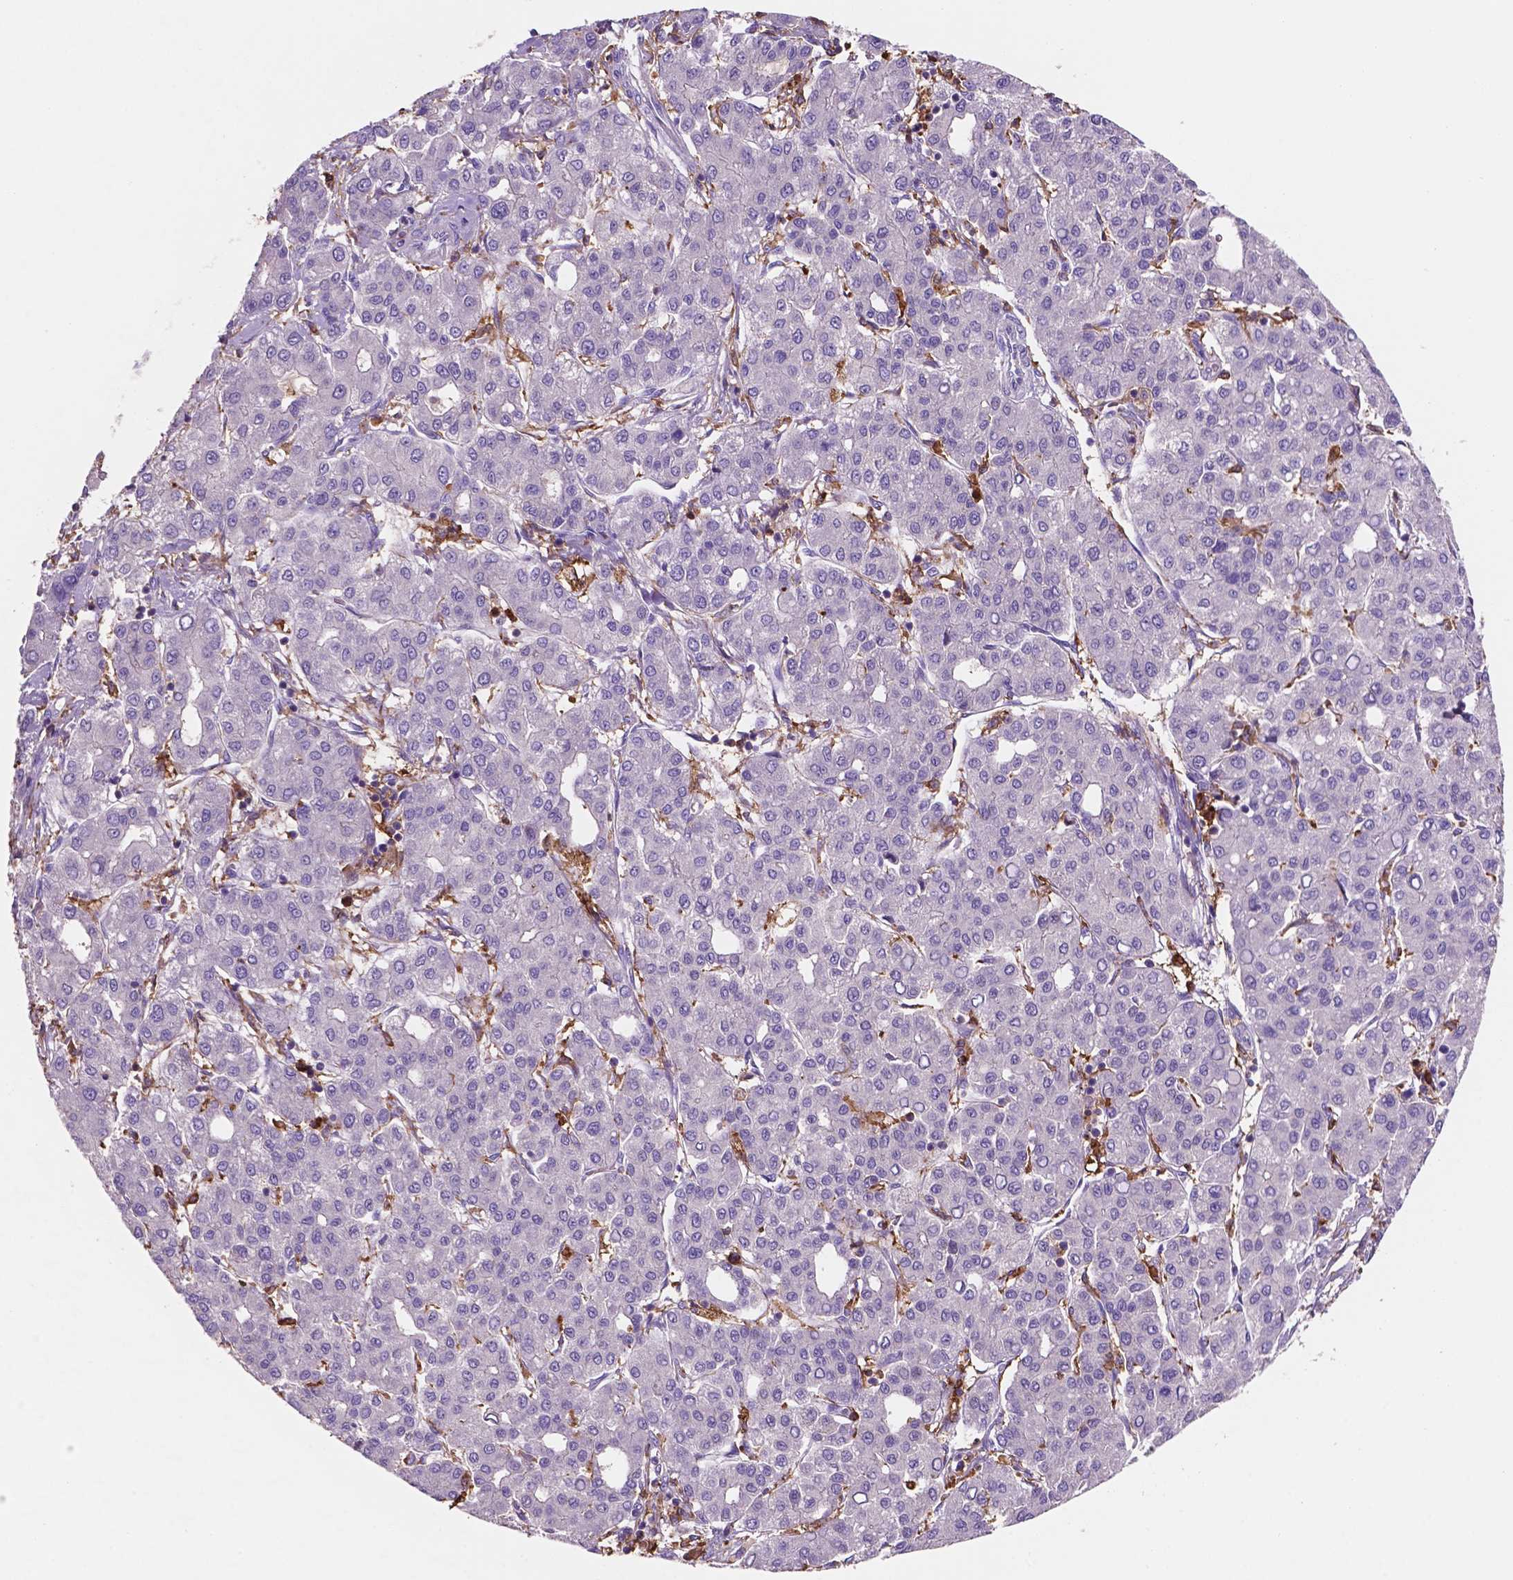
{"staining": {"intensity": "negative", "quantity": "none", "location": "none"}, "tissue": "liver cancer", "cell_type": "Tumor cells", "image_type": "cancer", "snomed": [{"axis": "morphology", "description": "Carcinoma, Hepatocellular, NOS"}, {"axis": "topography", "description": "Liver"}], "caption": "A high-resolution photomicrograph shows IHC staining of liver cancer (hepatocellular carcinoma), which exhibits no significant staining in tumor cells.", "gene": "MKRN2OS", "patient": {"sex": "male", "age": 65}}